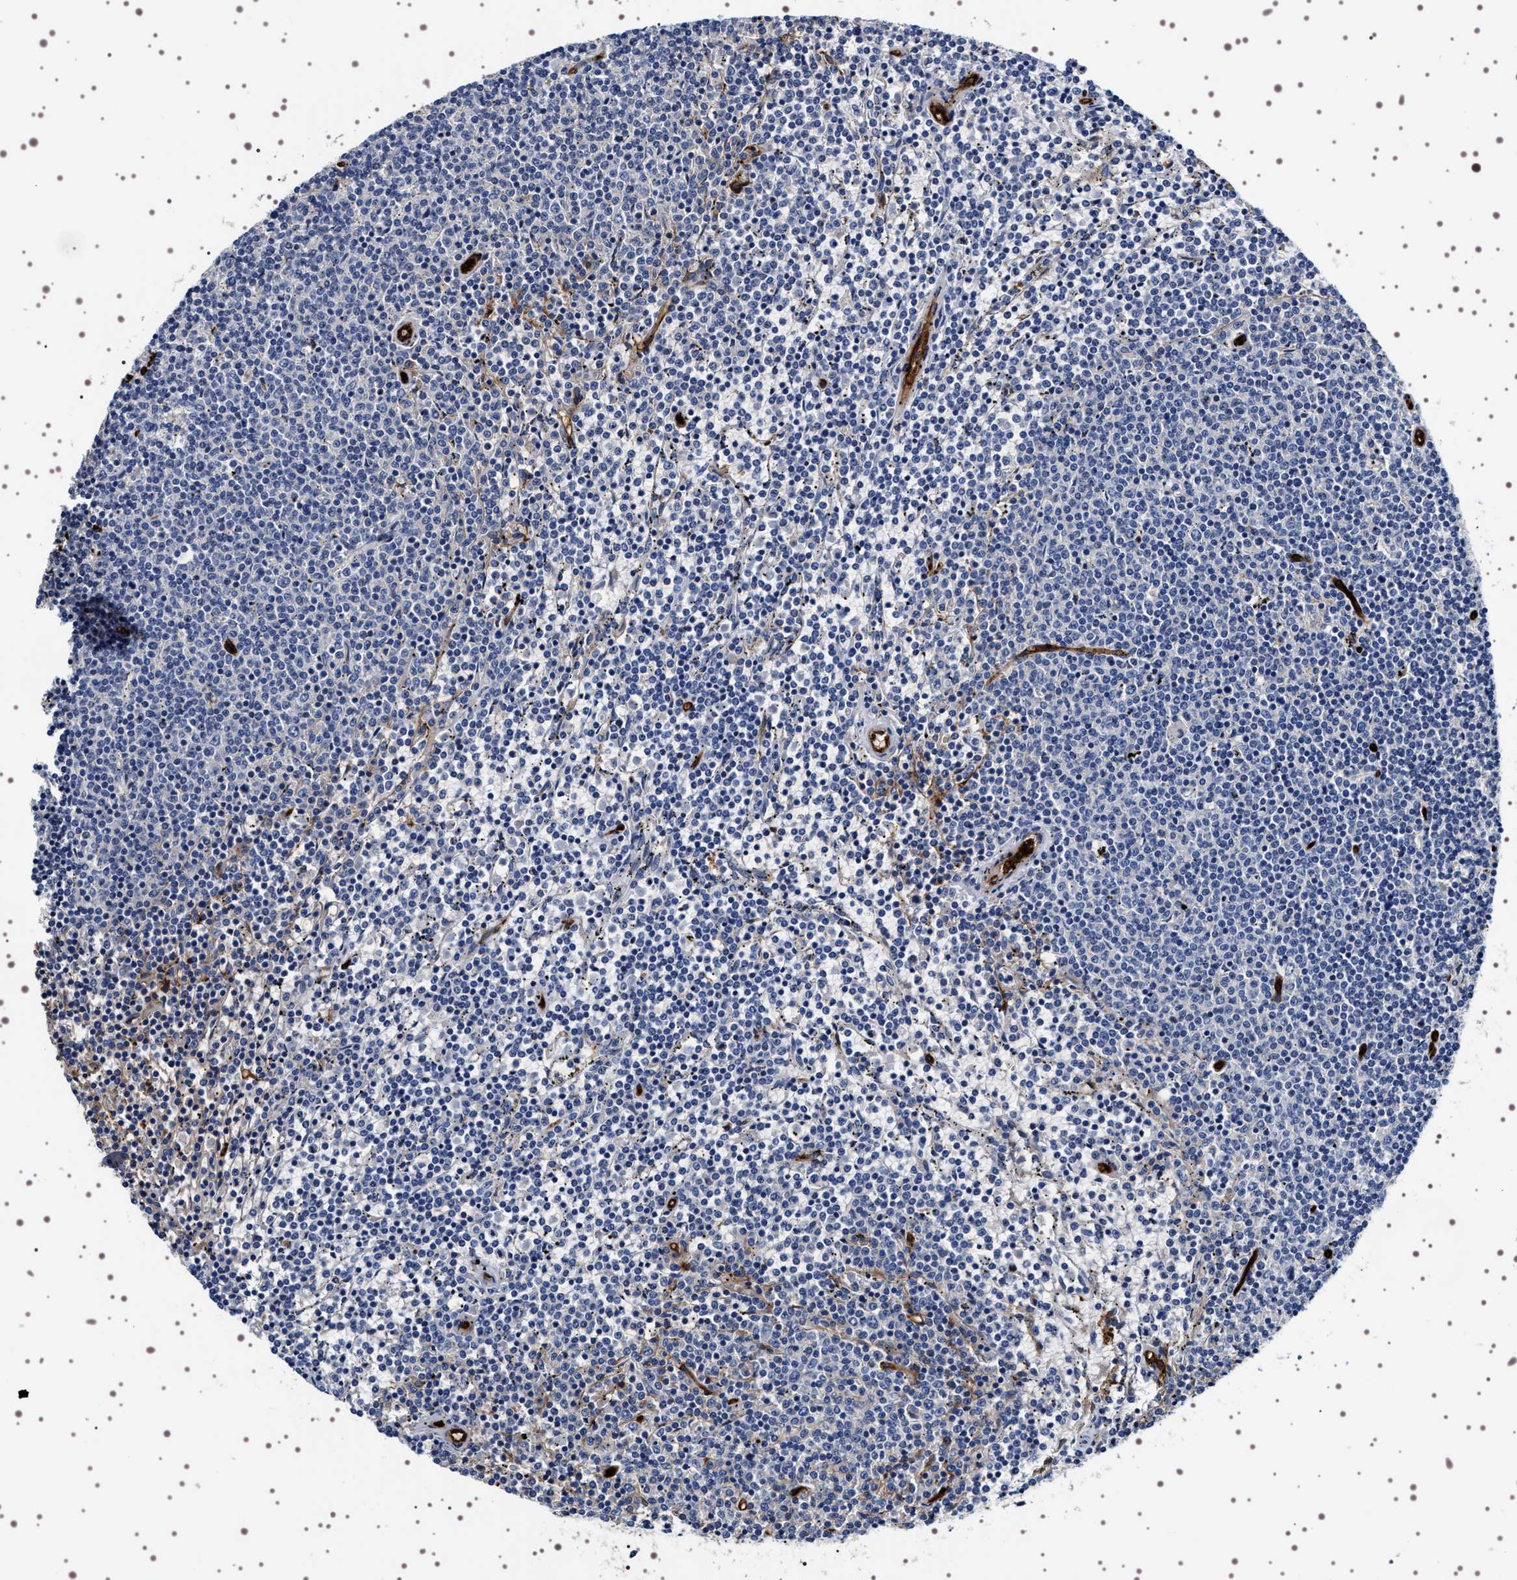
{"staining": {"intensity": "negative", "quantity": "none", "location": "none"}, "tissue": "lymphoma", "cell_type": "Tumor cells", "image_type": "cancer", "snomed": [{"axis": "morphology", "description": "Malignant lymphoma, non-Hodgkin's type, Low grade"}, {"axis": "topography", "description": "Spleen"}], "caption": "The immunohistochemistry (IHC) photomicrograph has no significant expression in tumor cells of malignant lymphoma, non-Hodgkin's type (low-grade) tissue. (Brightfield microscopy of DAB immunohistochemistry (IHC) at high magnification).", "gene": "ALPL", "patient": {"sex": "female", "age": 50}}